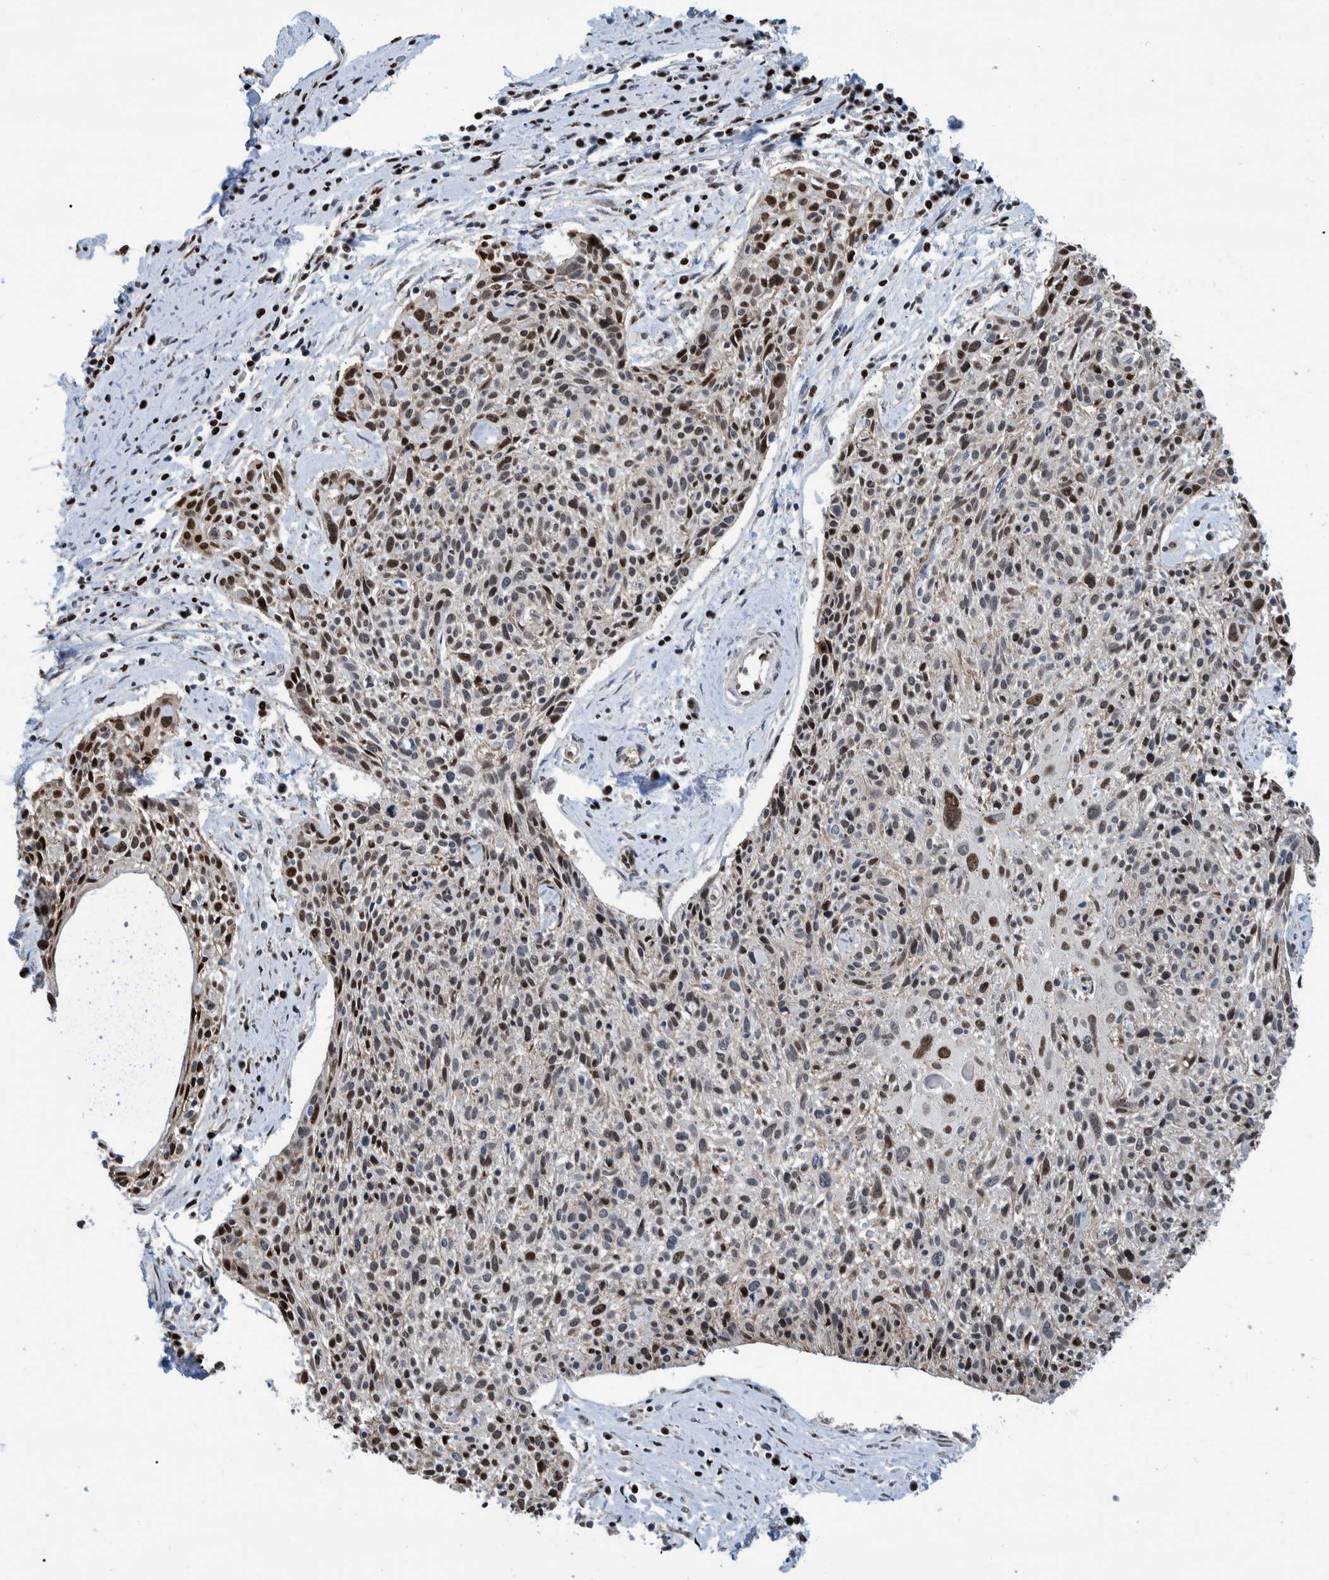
{"staining": {"intensity": "strong", "quantity": "25%-75%", "location": "nuclear"}, "tissue": "cervical cancer", "cell_type": "Tumor cells", "image_type": "cancer", "snomed": [{"axis": "morphology", "description": "Squamous cell carcinoma, NOS"}, {"axis": "topography", "description": "Cervix"}], "caption": "Cervical cancer stained with a brown dye shows strong nuclear positive staining in approximately 25%-75% of tumor cells.", "gene": "HEATR9", "patient": {"sex": "female", "age": 51}}